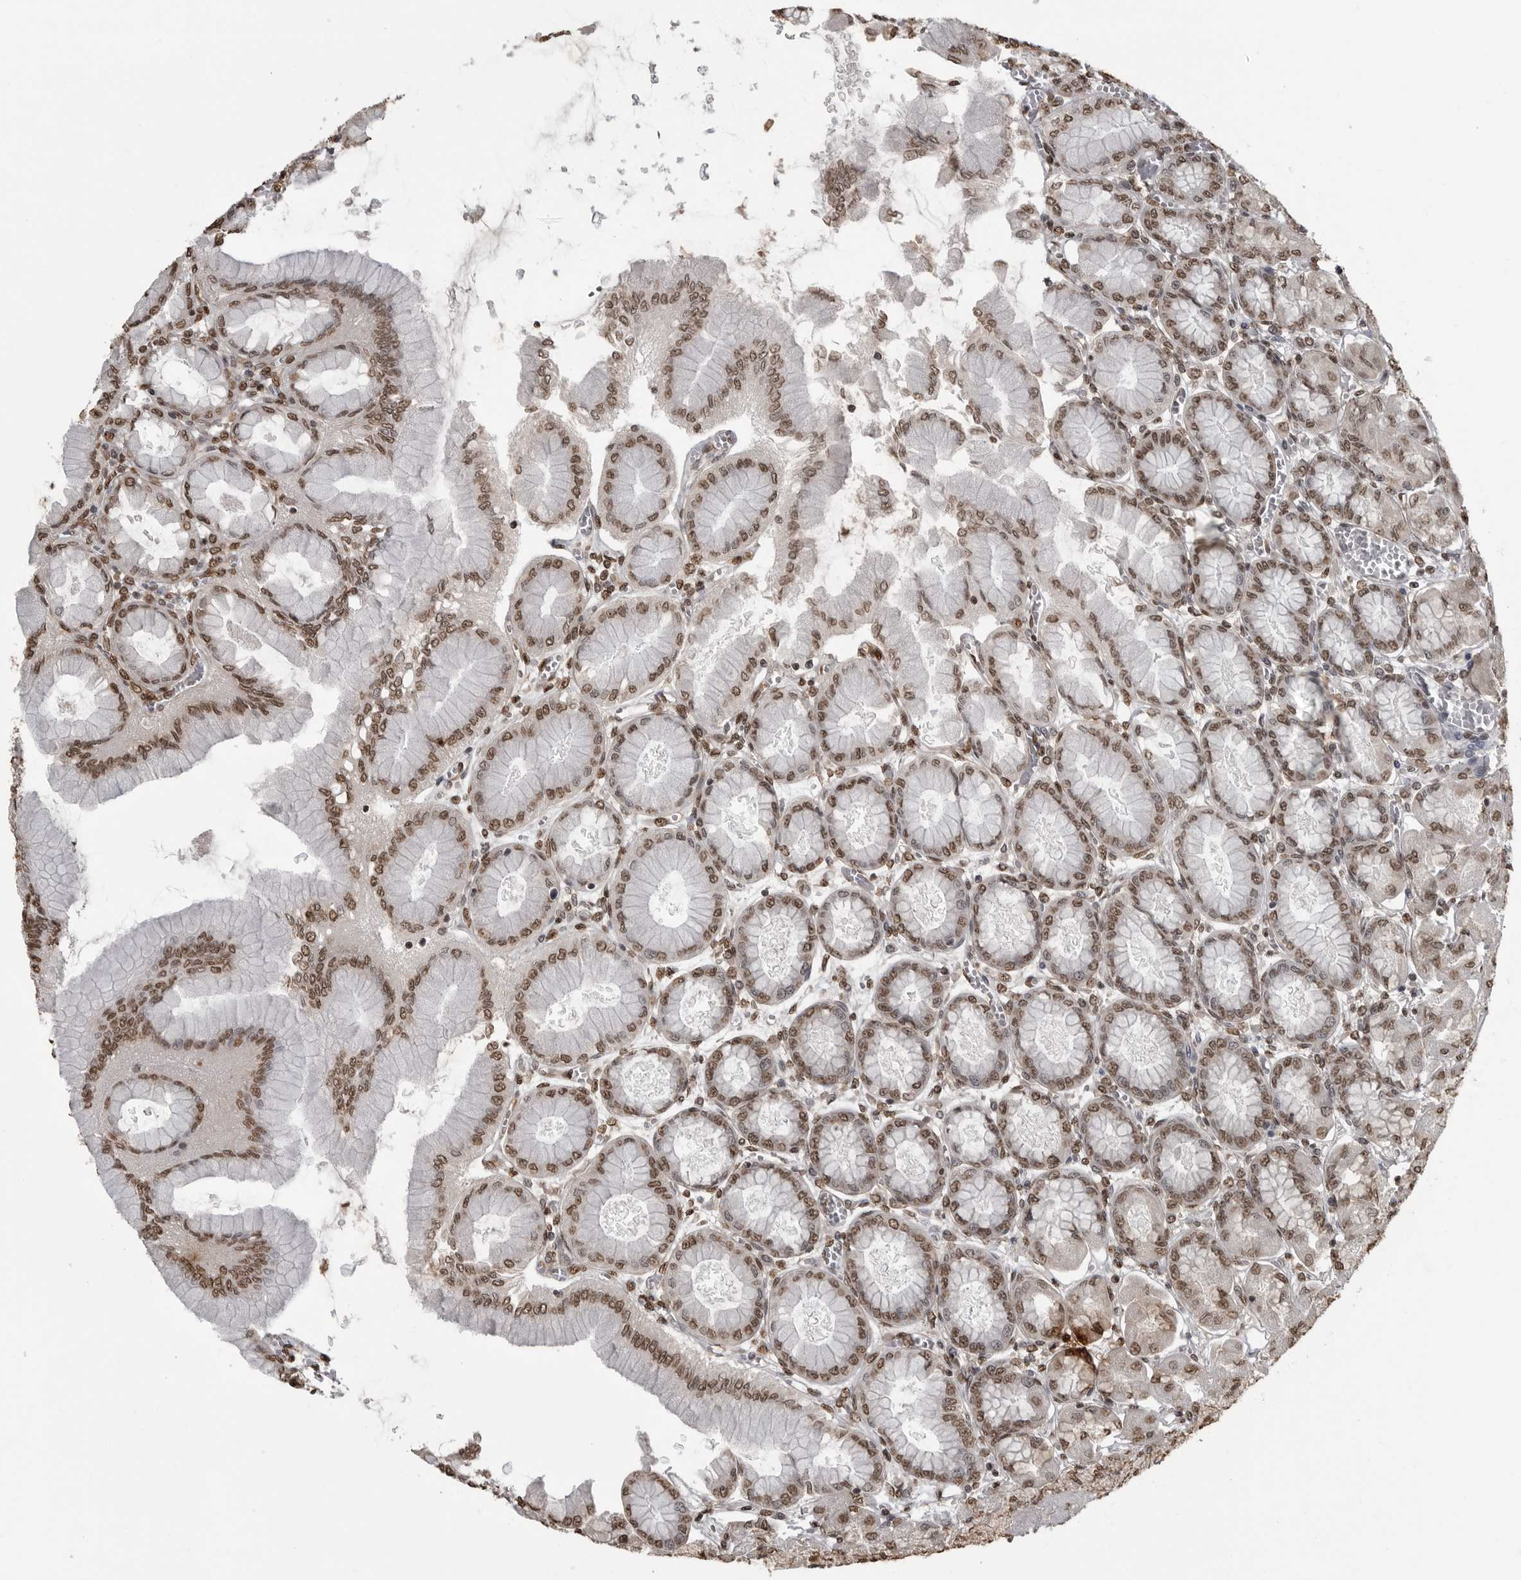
{"staining": {"intensity": "moderate", "quantity": ">75%", "location": "nuclear"}, "tissue": "stomach", "cell_type": "Glandular cells", "image_type": "normal", "snomed": [{"axis": "morphology", "description": "Normal tissue, NOS"}, {"axis": "topography", "description": "Stomach, upper"}], "caption": "The histopathology image demonstrates a brown stain indicating the presence of a protein in the nuclear of glandular cells in stomach. The staining was performed using DAB, with brown indicating positive protein expression. Nuclei are stained blue with hematoxylin.", "gene": "SMAD2", "patient": {"sex": "female", "age": 56}}